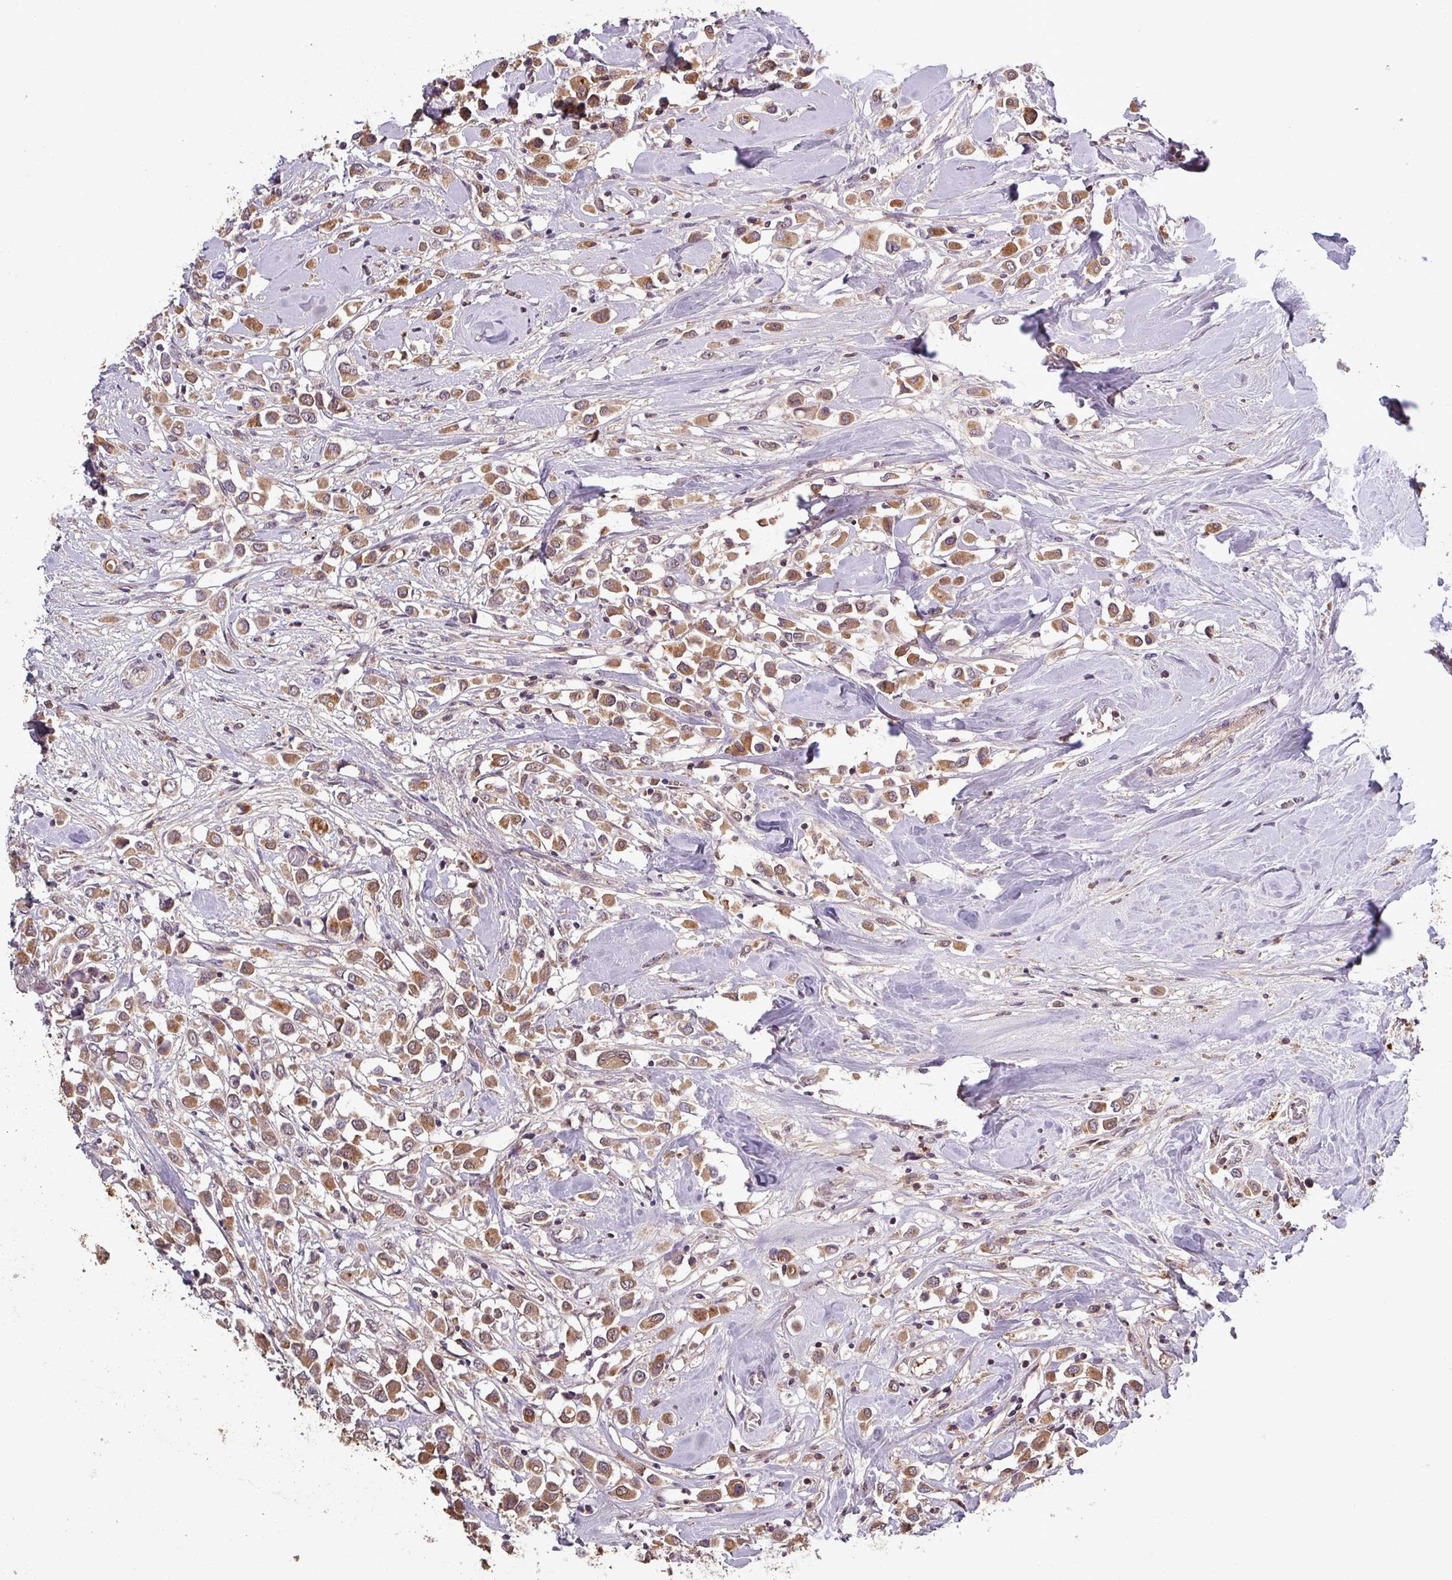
{"staining": {"intensity": "moderate", "quantity": ">75%", "location": "cytoplasmic/membranous"}, "tissue": "breast cancer", "cell_type": "Tumor cells", "image_type": "cancer", "snomed": [{"axis": "morphology", "description": "Duct carcinoma"}, {"axis": "topography", "description": "Breast"}], "caption": "DAB immunohistochemical staining of invasive ductal carcinoma (breast) reveals moderate cytoplasmic/membranous protein expression in approximately >75% of tumor cells. The protein of interest is stained brown, and the nuclei are stained in blue (DAB (3,3'-diaminobenzidine) IHC with brightfield microscopy, high magnification).", "gene": "PUS1", "patient": {"sex": "female", "age": 61}}